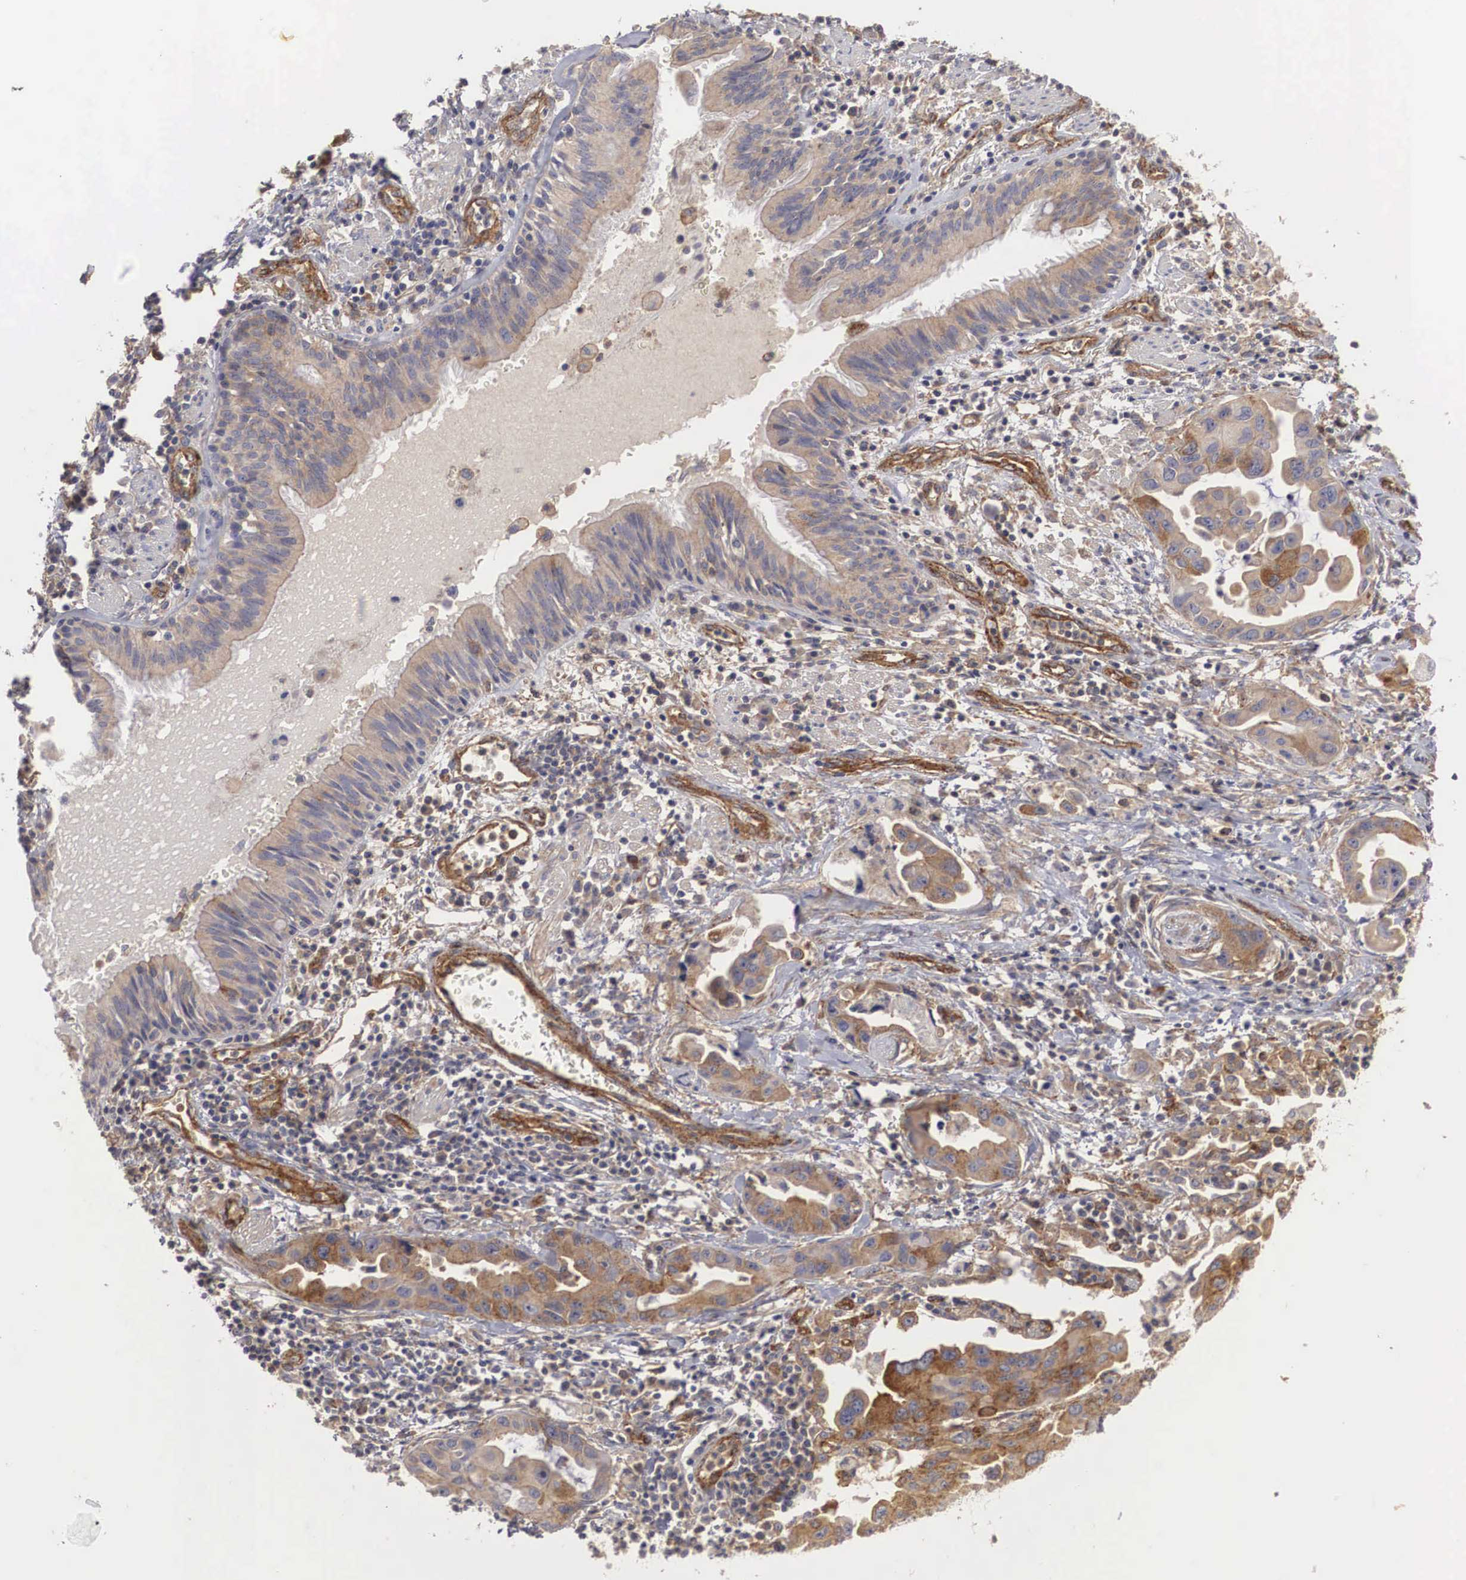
{"staining": {"intensity": "moderate", "quantity": ">75%", "location": "cytoplasmic/membranous"}, "tissue": "lung cancer", "cell_type": "Tumor cells", "image_type": "cancer", "snomed": [{"axis": "morphology", "description": "Adenocarcinoma, NOS"}, {"axis": "topography", "description": "Lung"}], "caption": "The micrograph exhibits a brown stain indicating the presence of a protein in the cytoplasmic/membranous of tumor cells in lung cancer (adenocarcinoma).", "gene": "ARMCX4", "patient": {"sex": "male", "age": 64}}